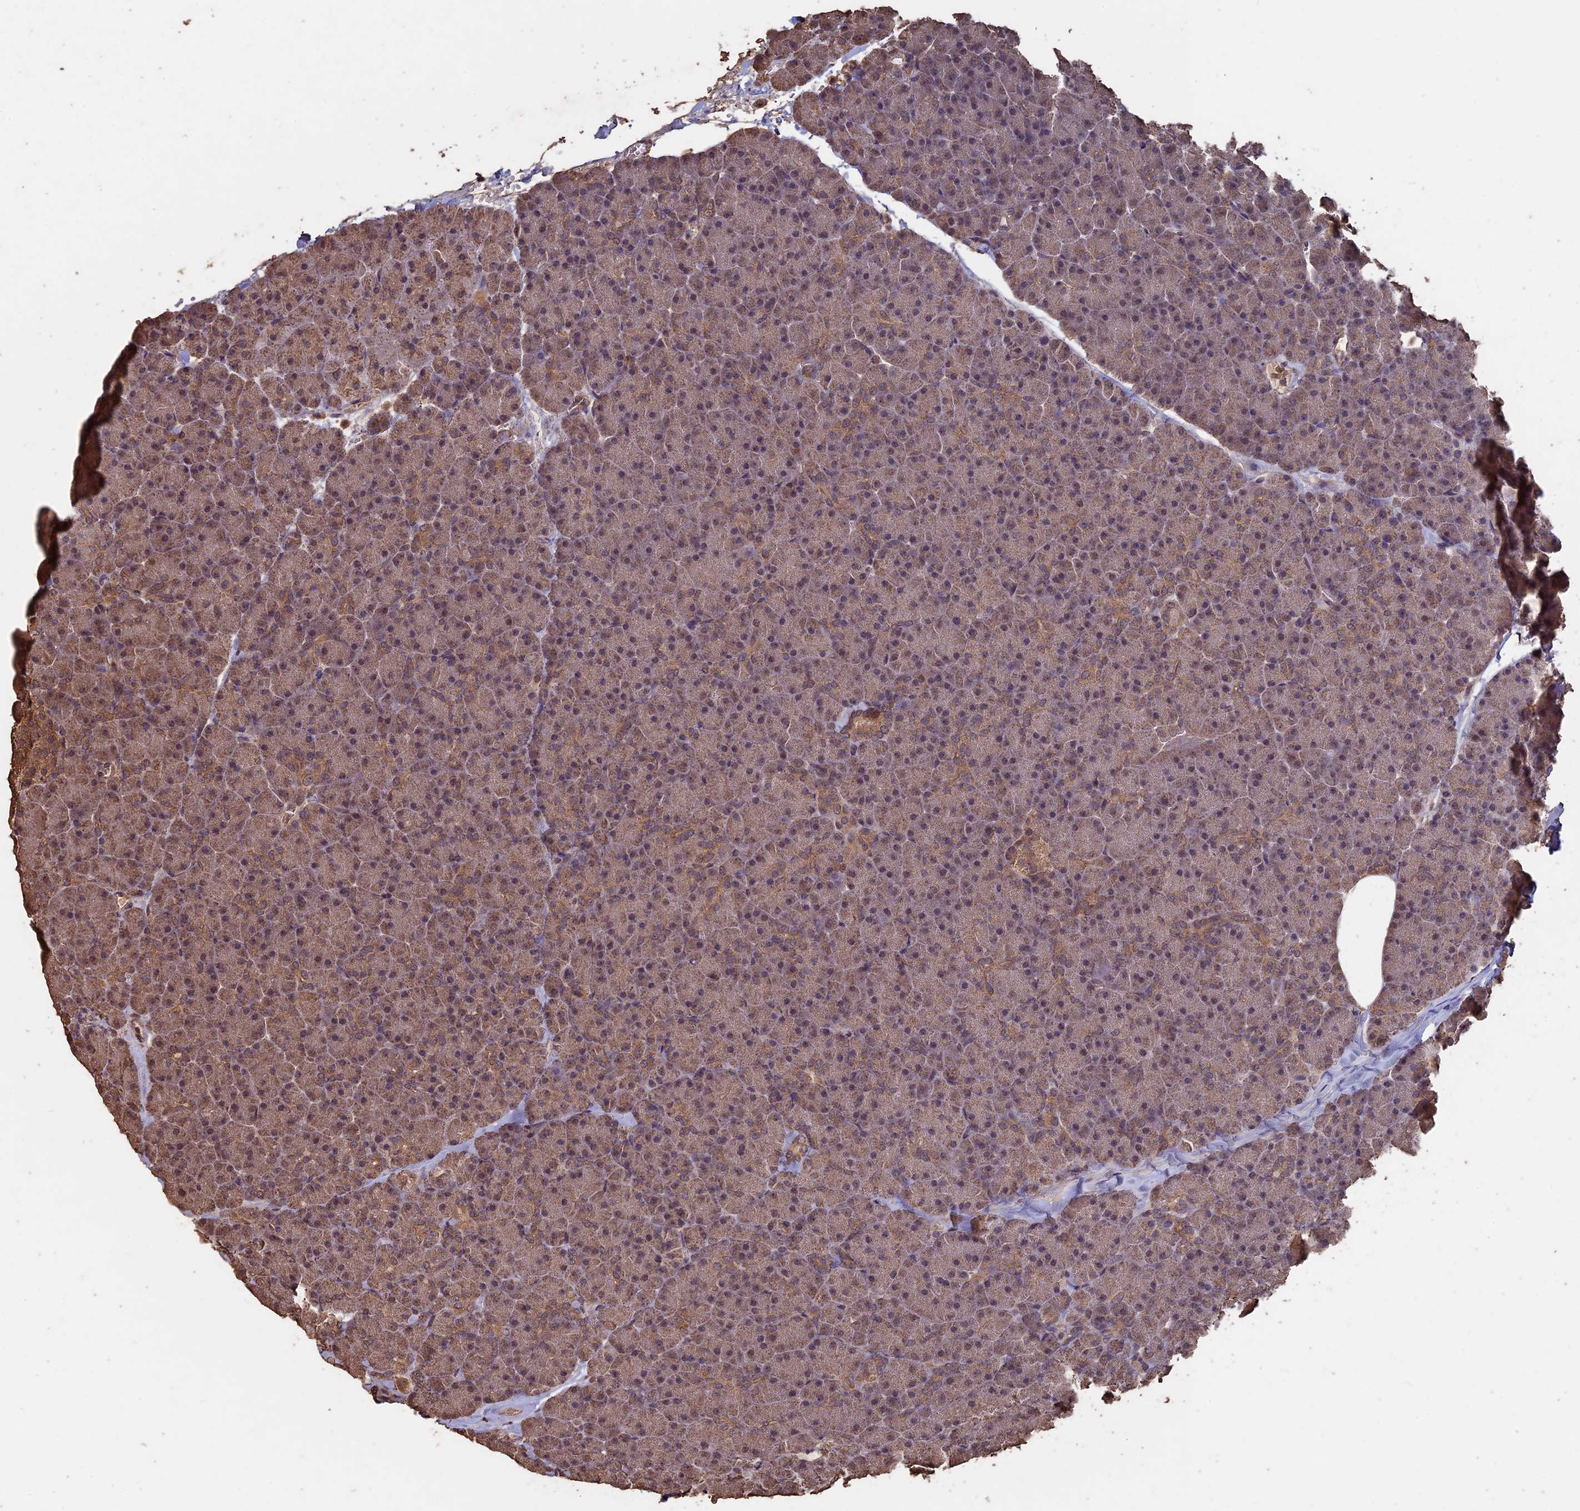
{"staining": {"intensity": "moderate", "quantity": "25%-75%", "location": "cytoplasmic/membranous"}, "tissue": "pancreas", "cell_type": "Exocrine glandular cells", "image_type": "normal", "snomed": [{"axis": "morphology", "description": "Normal tissue, NOS"}, {"axis": "topography", "description": "Pancreas"}], "caption": "A brown stain labels moderate cytoplasmic/membranous positivity of a protein in exocrine glandular cells of normal pancreas. Nuclei are stained in blue.", "gene": "HUNK", "patient": {"sex": "male", "age": 36}}